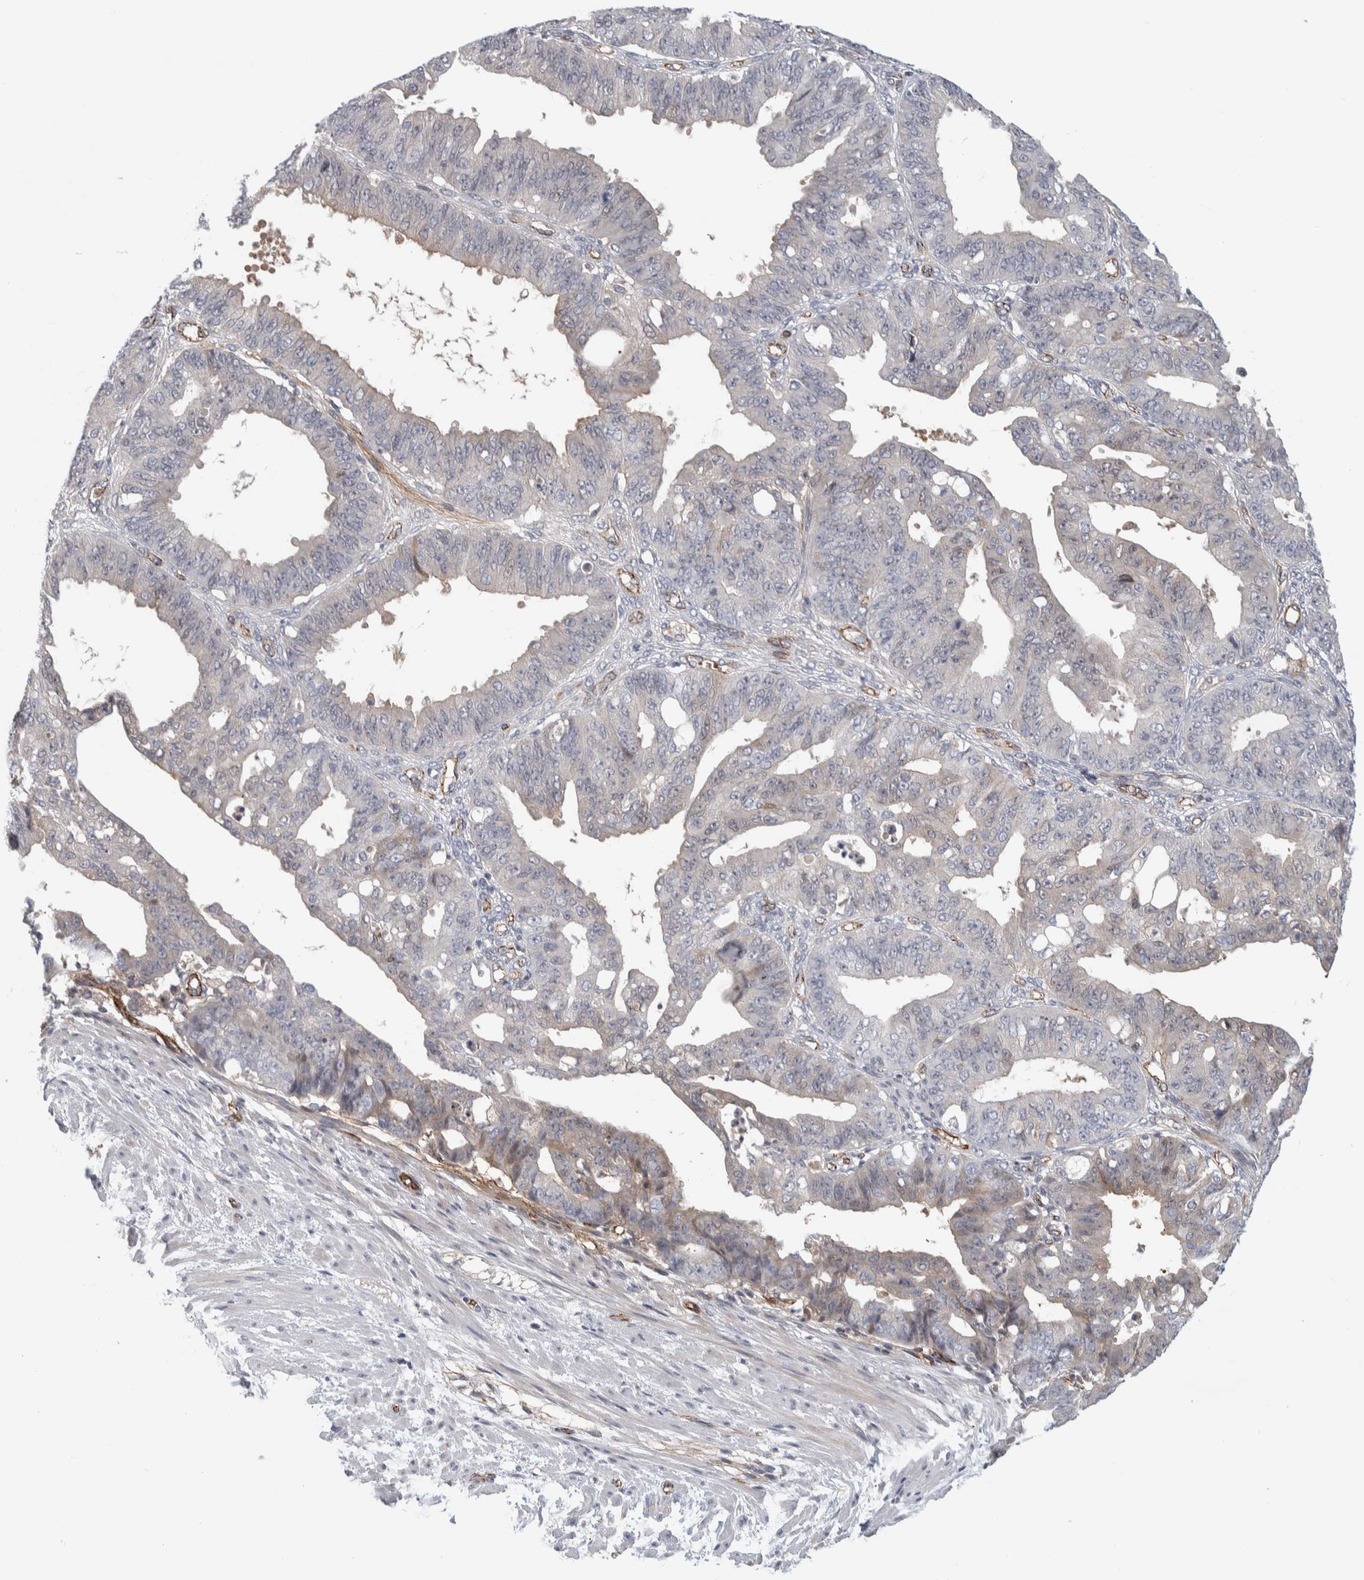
{"staining": {"intensity": "weak", "quantity": "<25%", "location": "cytoplasmic/membranous"}, "tissue": "ovarian cancer", "cell_type": "Tumor cells", "image_type": "cancer", "snomed": [{"axis": "morphology", "description": "Carcinoma, endometroid"}, {"axis": "topography", "description": "Ovary"}], "caption": "A histopathology image of ovarian cancer (endometroid carcinoma) stained for a protein shows no brown staining in tumor cells.", "gene": "ZNF862", "patient": {"sex": "female", "age": 42}}